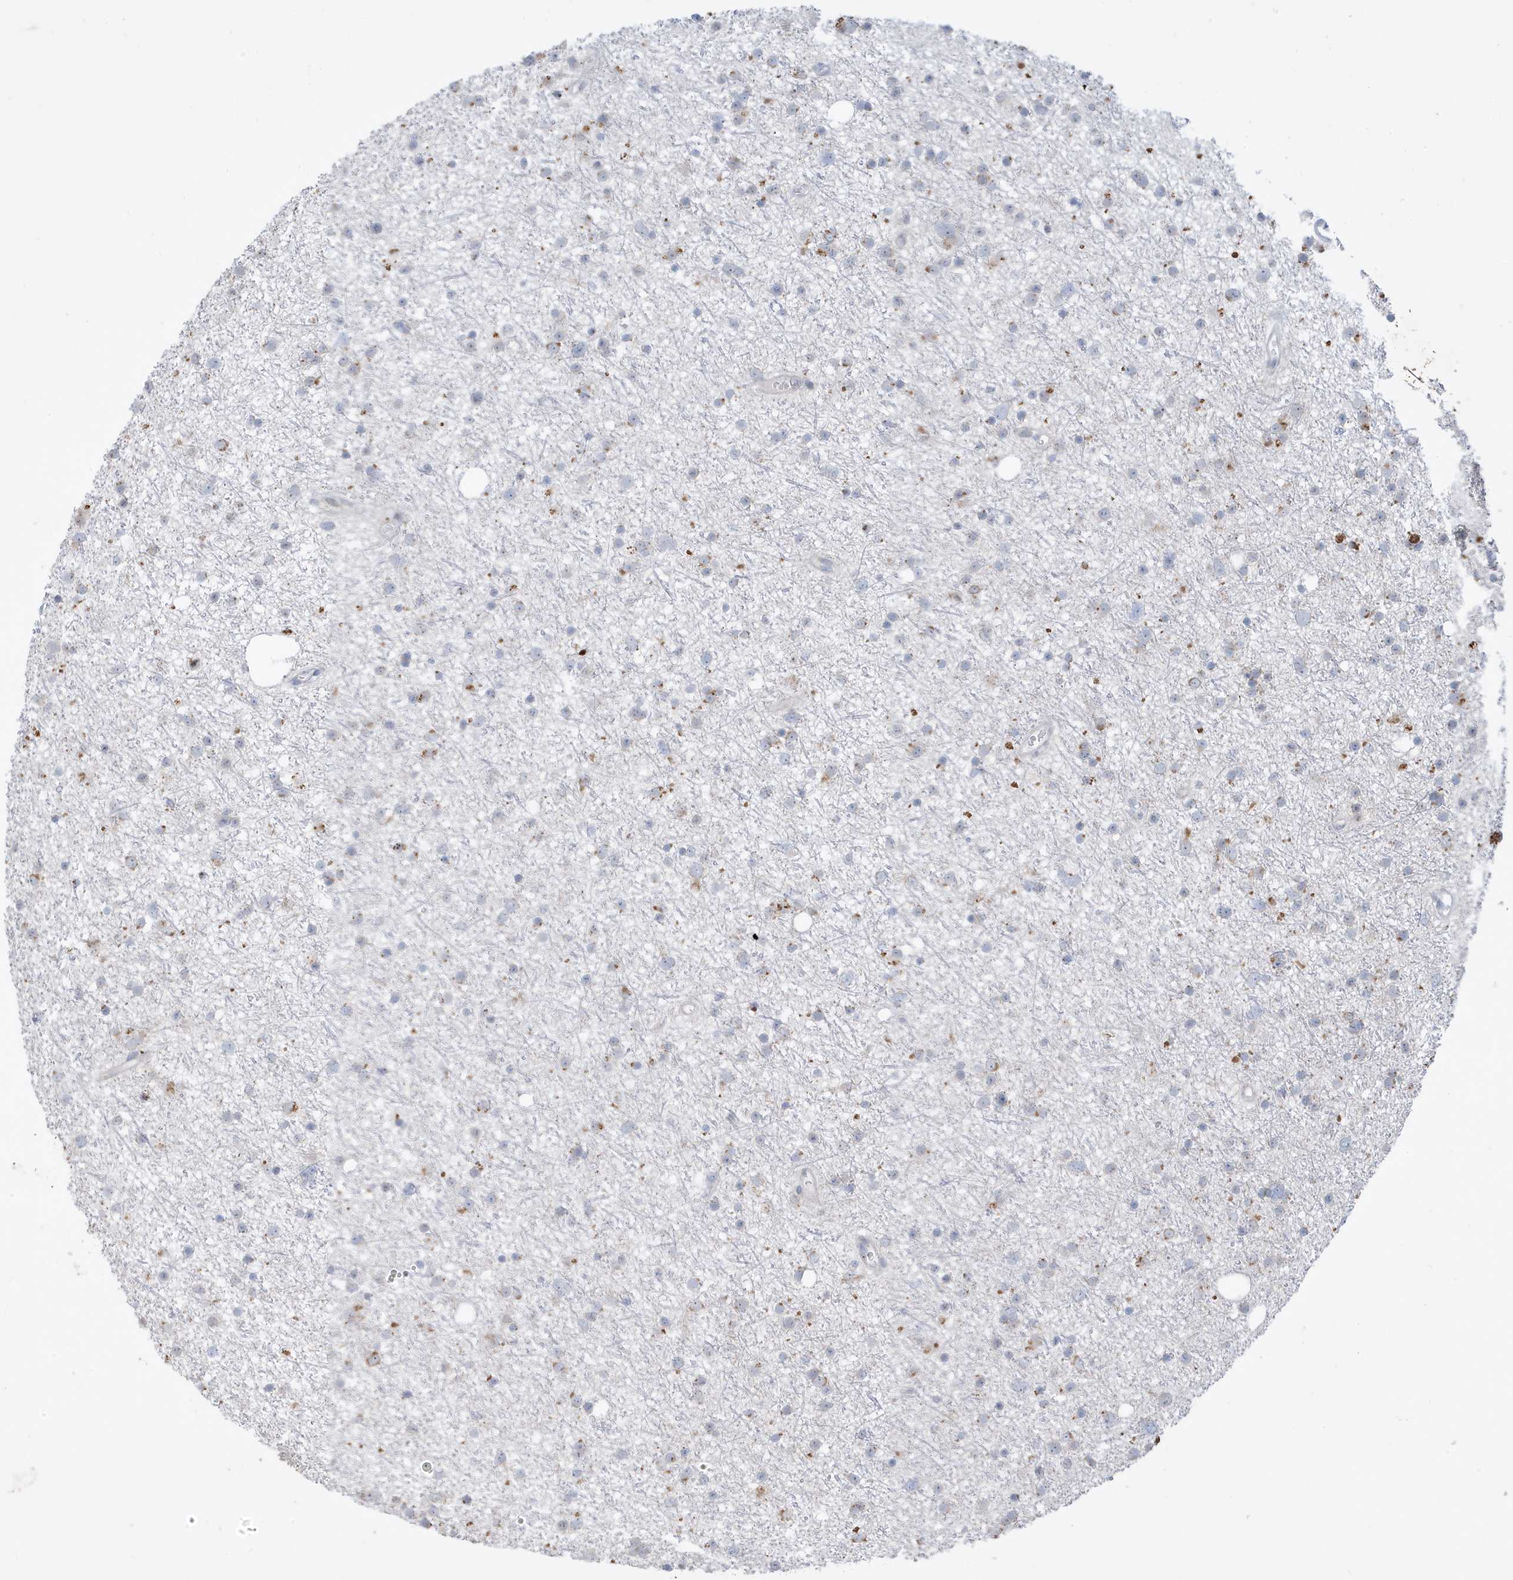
{"staining": {"intensity": "weak", "quantity": "<25%", "location": "cytoplasmic/membranous"}, "tissue": "glioma", "cell_type": "Tumor cells", "image_type": "cancer", "snomed": [{"axis": "morphology", "description": "Glioma, malignant, Low grade"}, {"axis": "topography", "description": "Cerebral cortex"}], "caption": "IHC histopathology image of neoplastic tissue: human malignant glioma (low-grade) stained with DAB shows no significant protein positivity in tumor cells.", "gene": "FNDC1", "patient": {"sex": "female", "age": 39}}